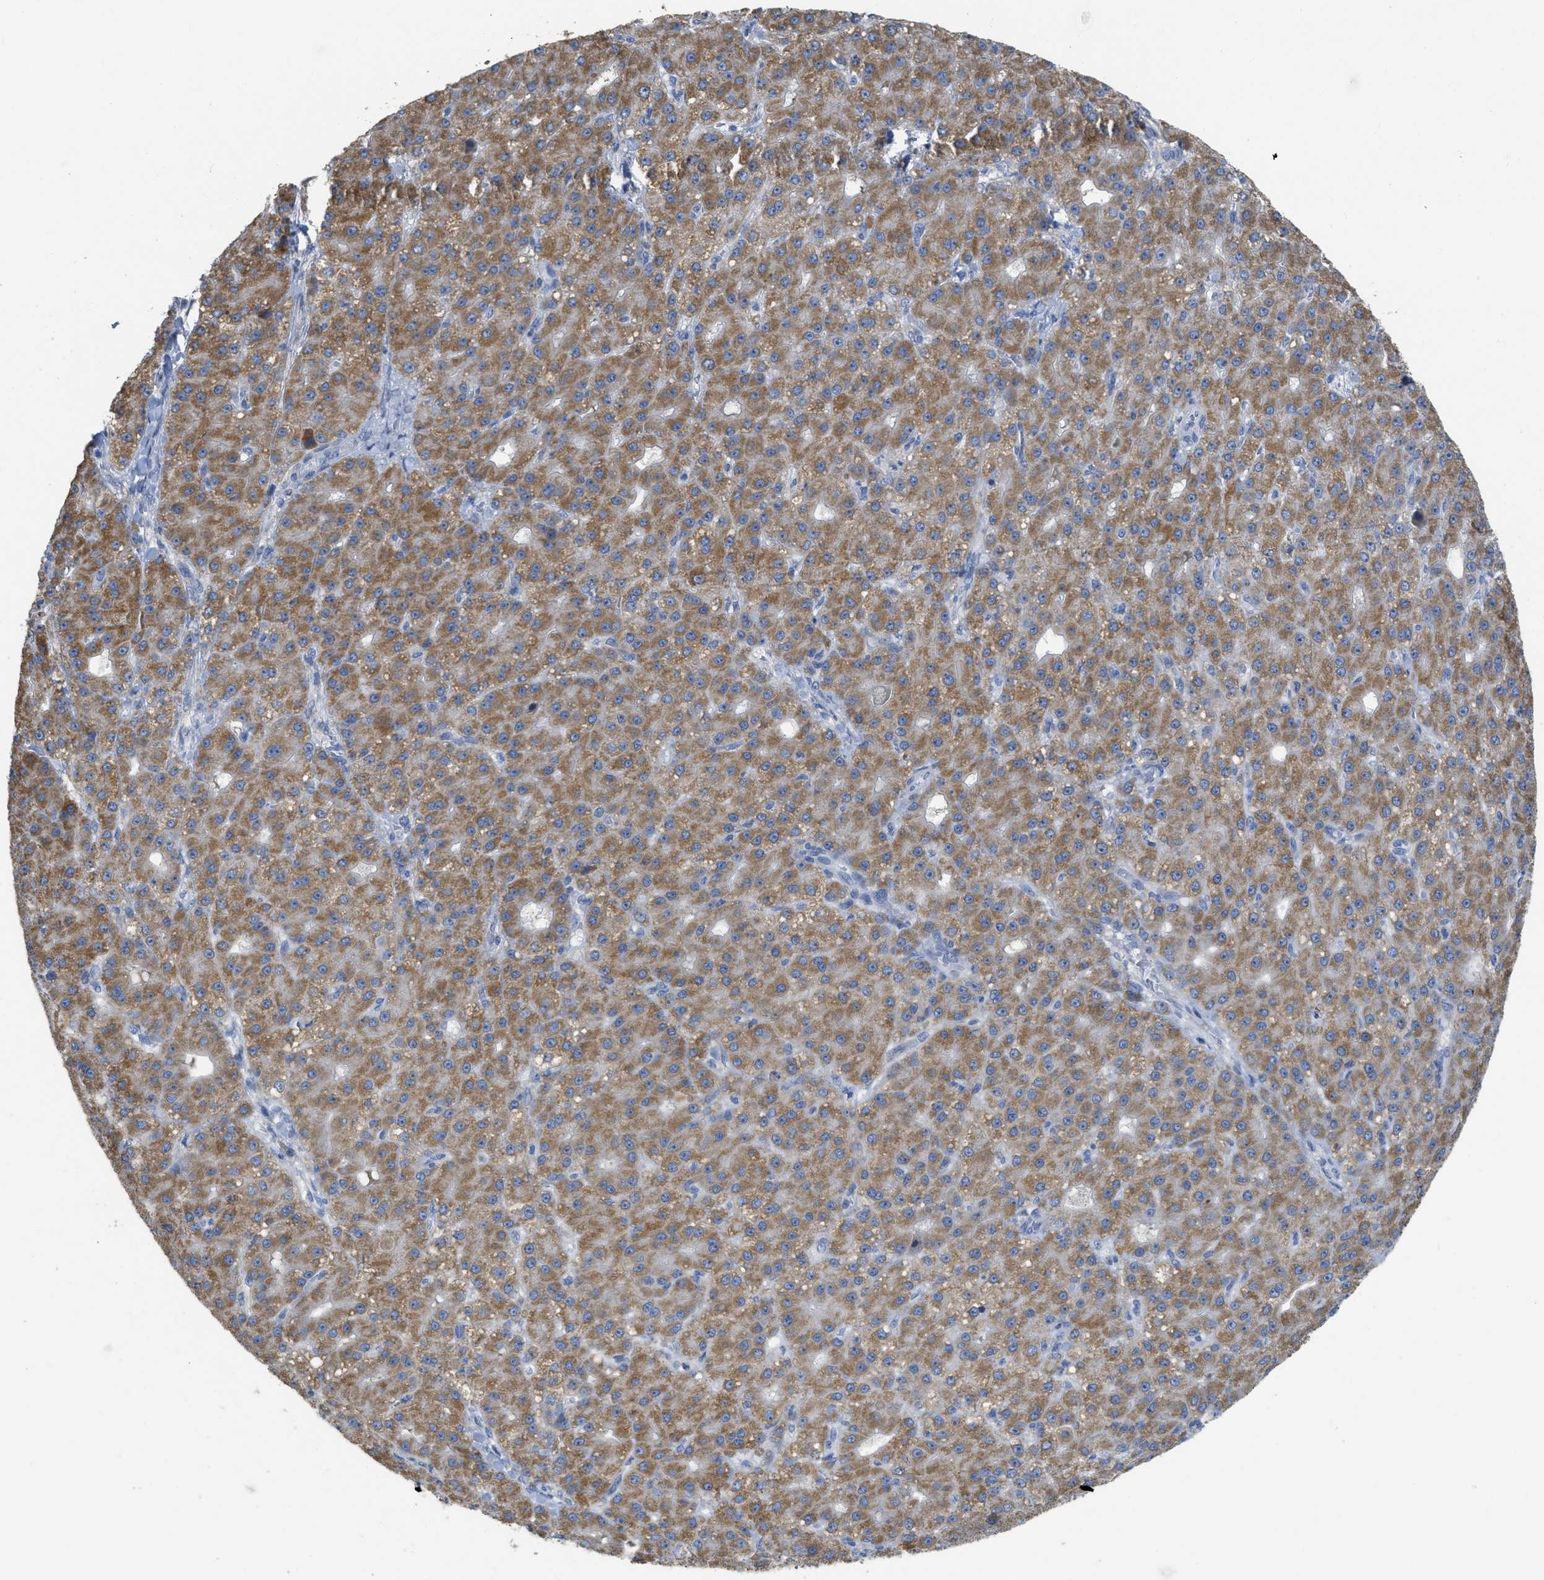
{"staining": {"intensity": "moderate", "quantity": ">75%", "location": "cytoplasmic/membranous"}, "tissue": "liver cancer", "cell_type": "Tumor cells", "image_type": "cancer", "snomed": [{"axis": "morphology", "description": "Carcinoma, Hepatocellular, NOS"}, {"axis": "topography", "description": "Liver"}], "caption": "Protein staining demonstrates moderate cytoplasmic/membranous positivity in about >75% of tumor cells in liver cancer (hepatocellular carcinoma). (DAB (3,3'-diaminobenzidine) IHC with brightfield microscopy, high magnification).", "gene": "SFXN2", "patient": {"sex": "male", "age": 67}}